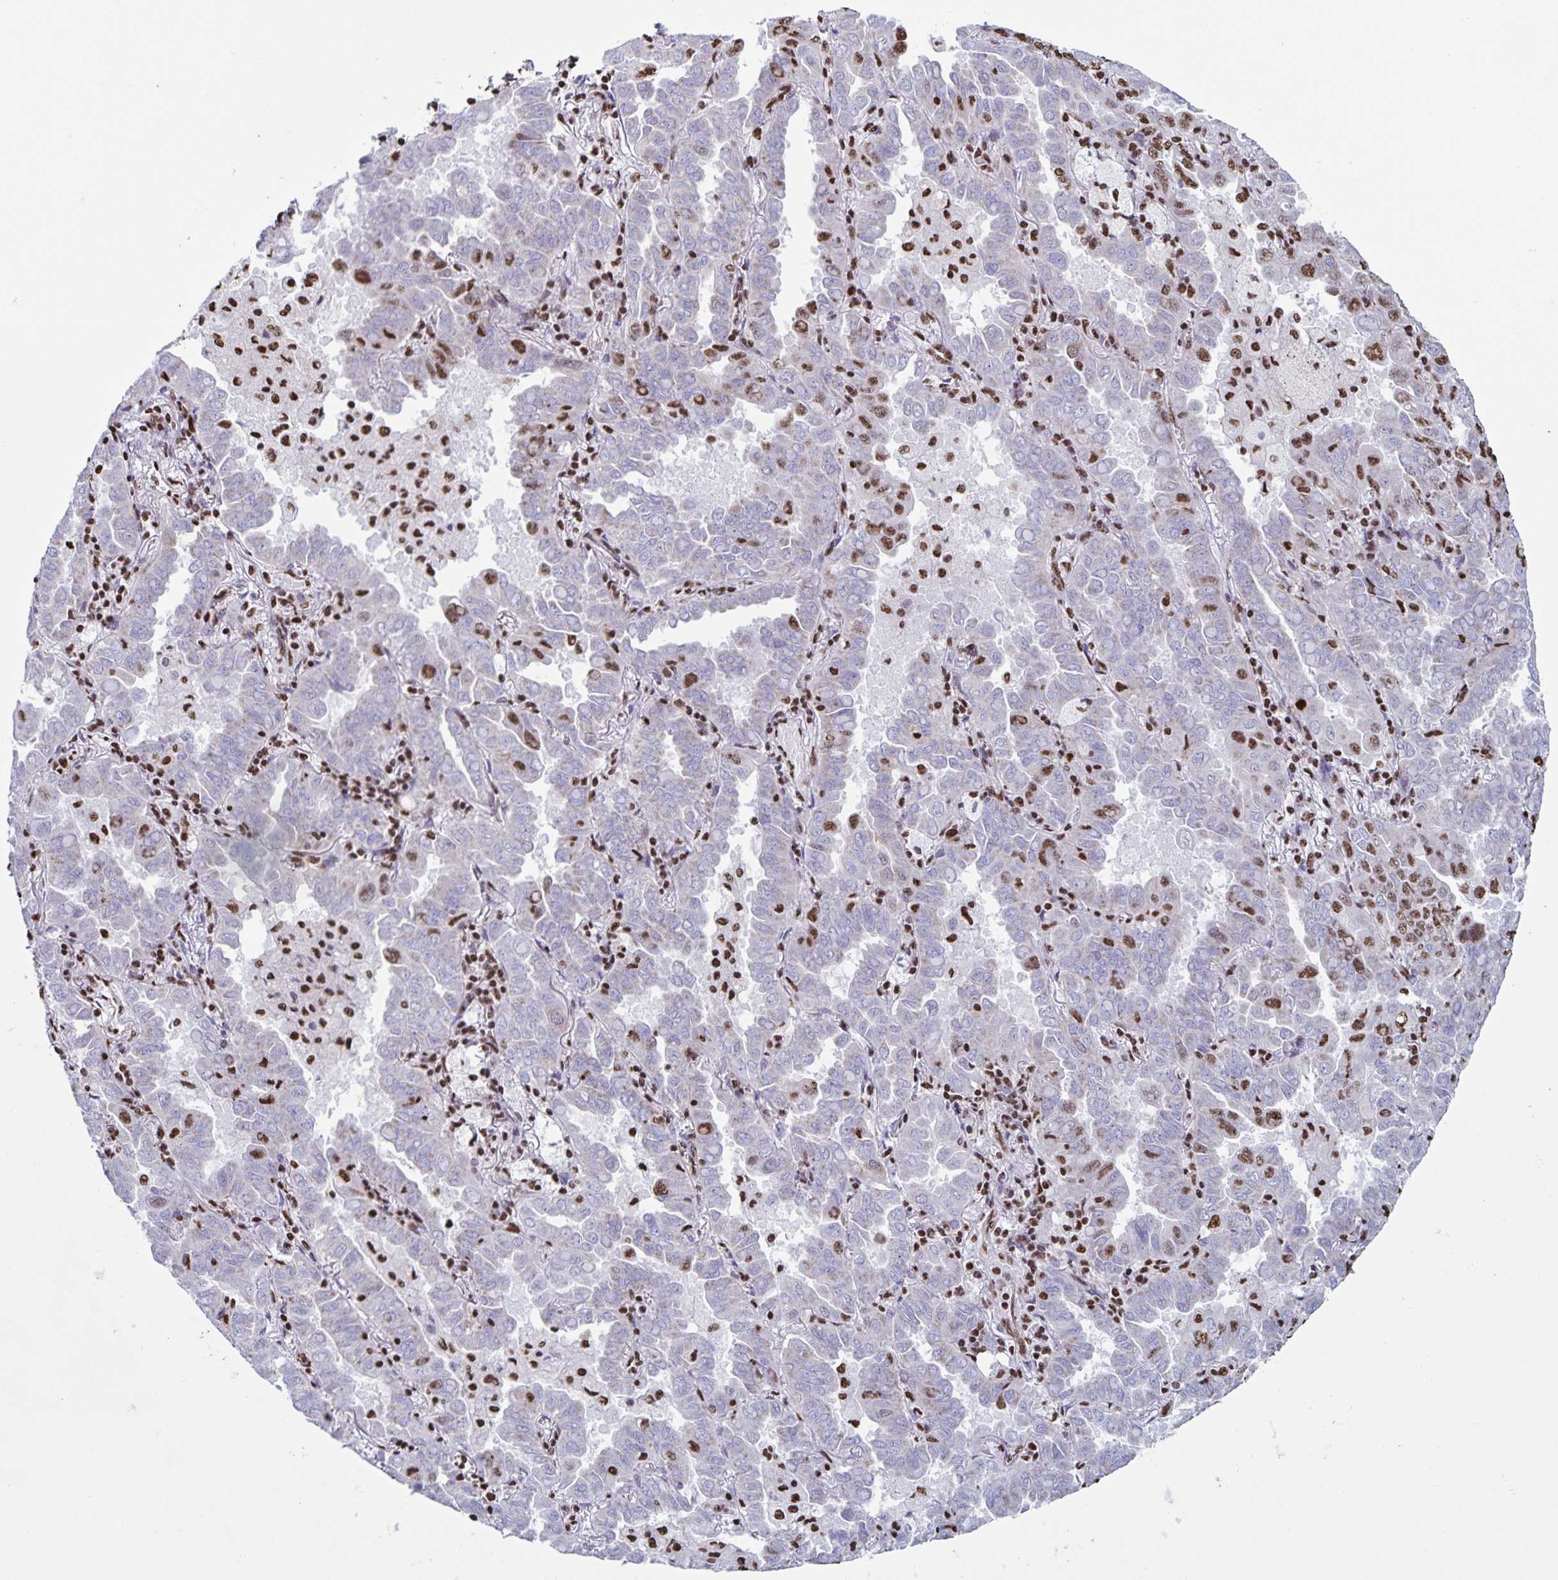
{"staining": {"intensity": "moderate", "quantity": "25%-75%", "location": "nuclear"}, "tissue": "lung cancer", "cell_type": "Tumor cells", "image_type": "cancer", "snomed": [{"axis": "morphology", "description": "Adenocarcinoma, NOS"}, {"axis": "topography", "description": "Lung"}], "caption": "Lung cancer (adenocarcinoma) tissue demonstrates moderate nuclear staining in approximately 25%-75% of tumor cells, visualized by immunohistochemistry. The protein is stained brown, and the nuclei are stained in blue (DAB IHC with brightfield microscopy, high magnification).", "gene": "DUT", "patient": {"sex": "male", "age": 64}}